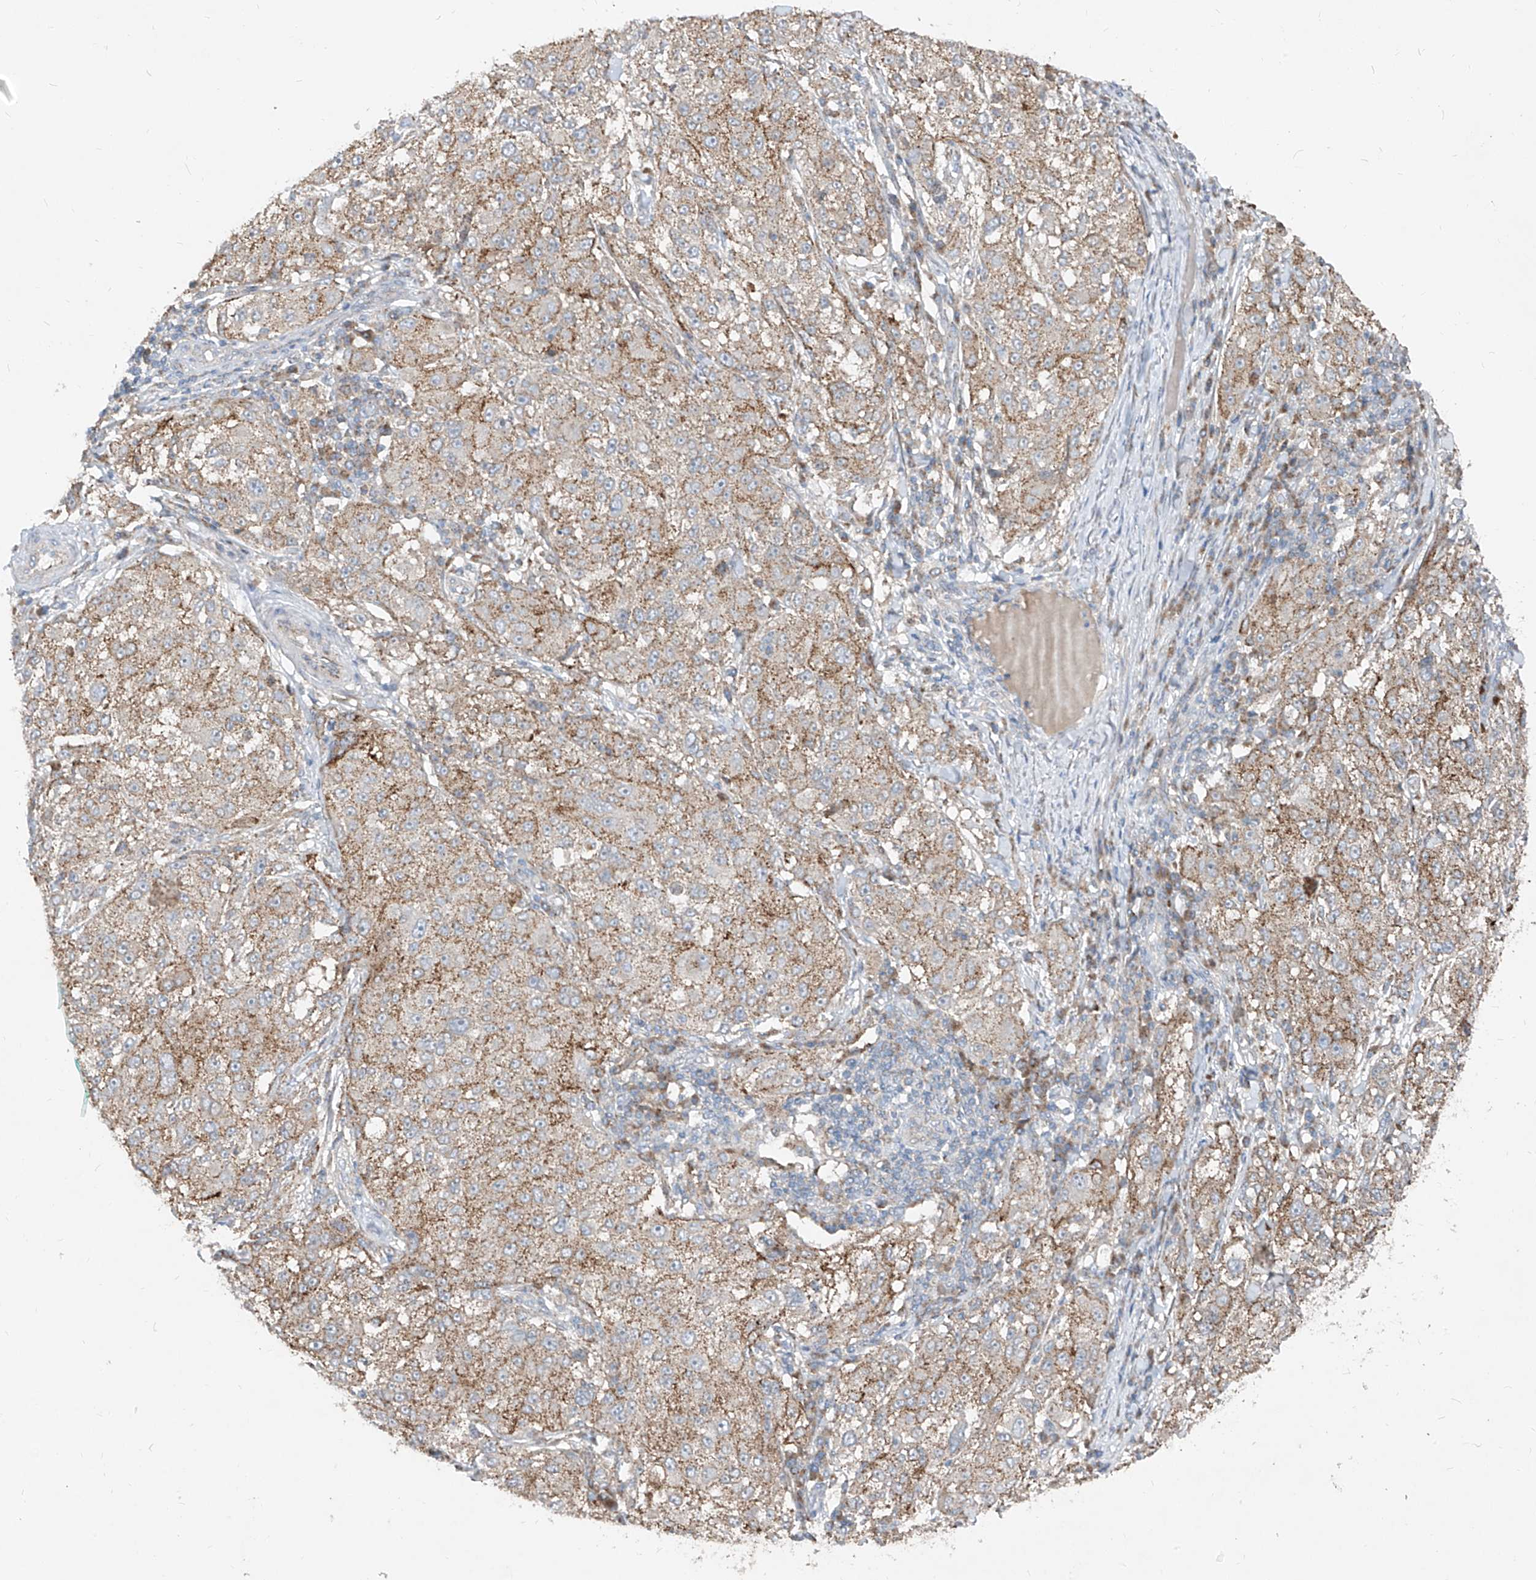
{"staining": {"intensity": "moderate", "quantity": ">75%", "location": "cytoplasmic/membranous"}, "tissue": "melanoma", "cell_type": "Tumor cells", "image_type": "cancer", "snomed": [{"axis": "morphology", "description": "Necrosis, NOS"}, {"axis": "morphology", "description": "Malignant melanoma, NOS"}, {"axis": "topography", "description": "Skin"}], "caption": "Immunohistochemistry (IHC) micrograph of human melanoma stained for a protein (brown), which reveals medium levels of moderate cytoplasmic/membranous staining in about >75% of tumor cells.", "gene": "ABCD3", "patient": {"sex": "female", "age": 87}}